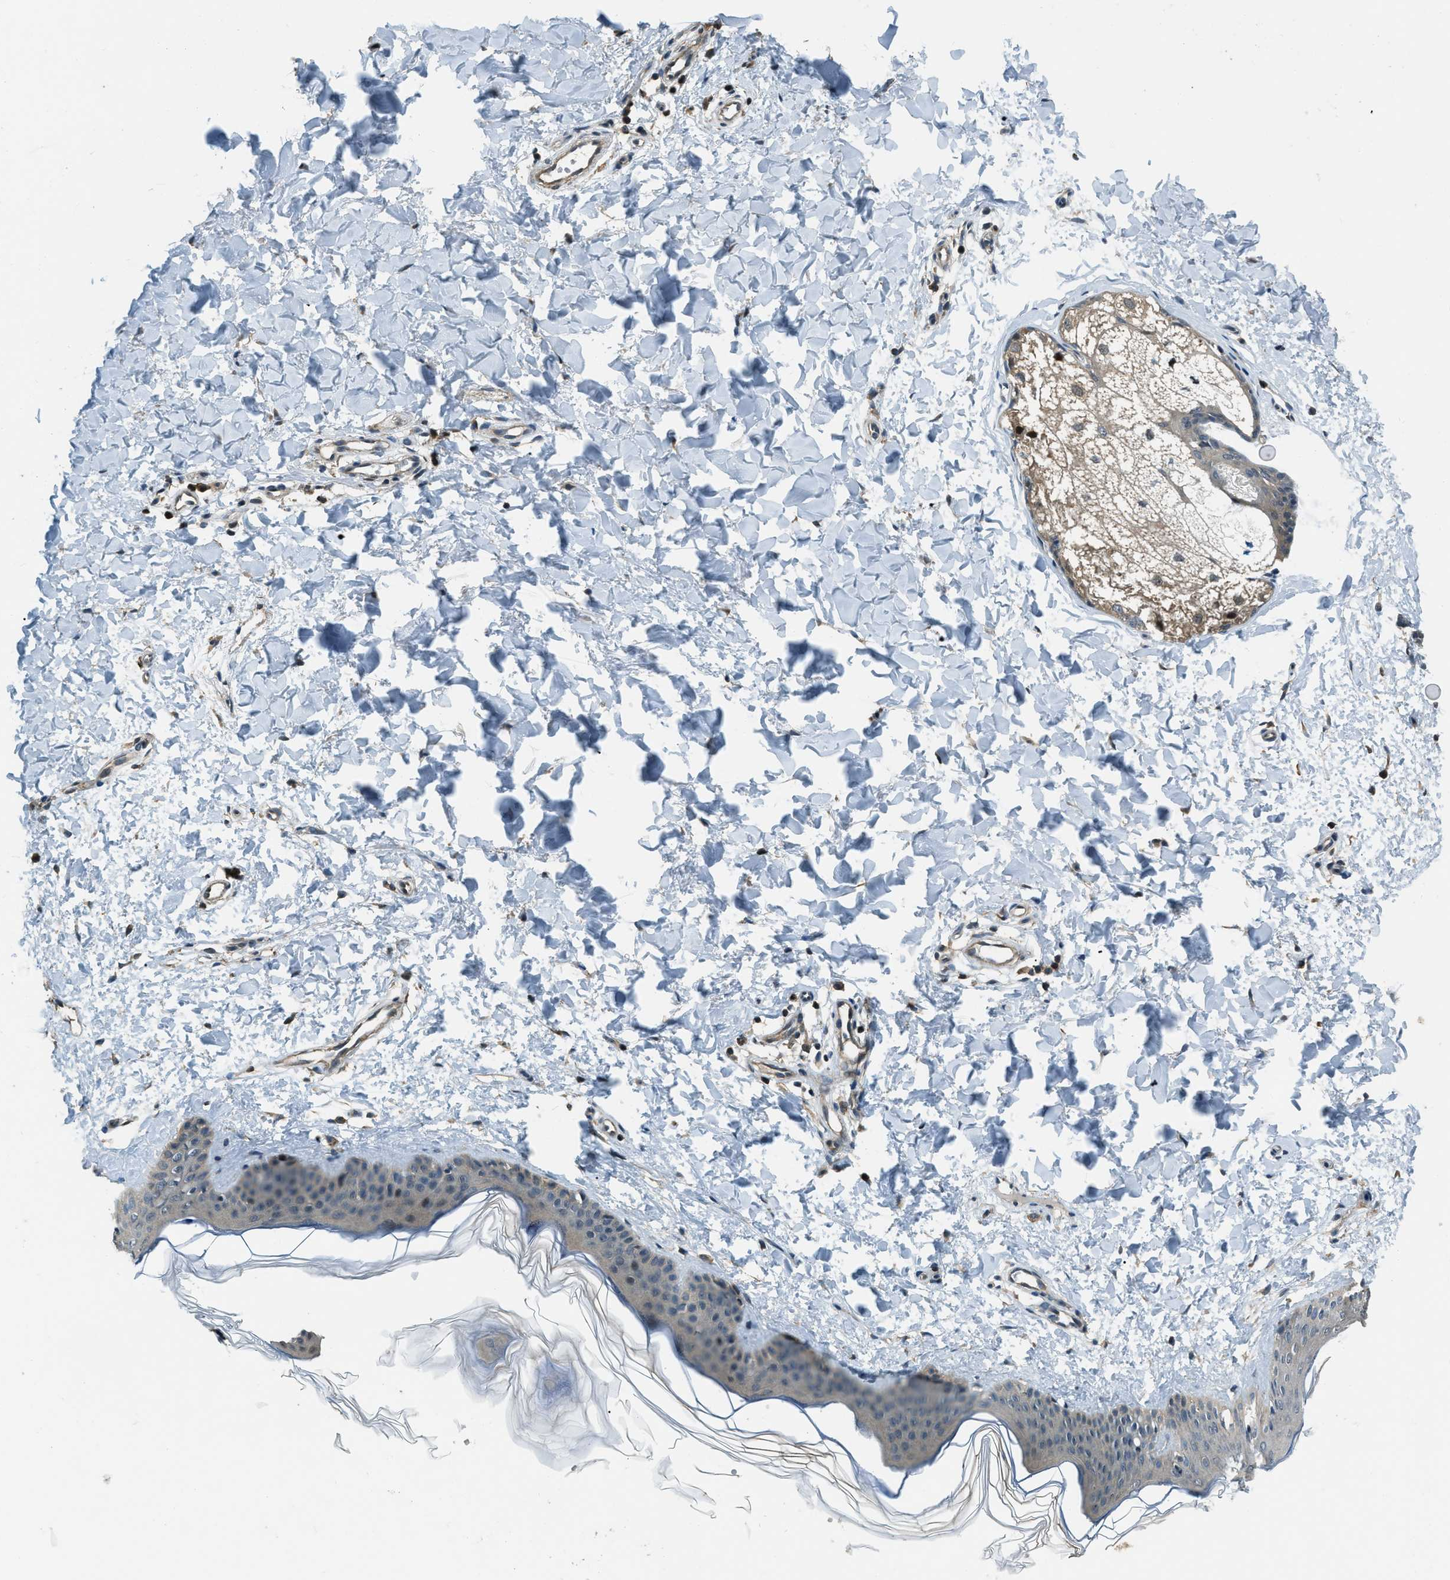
{"staining": {"intensity": "negative", "quantity": "<25%", "location": "cytoplasmic/membranous"}, "tissue": "skin", "cell_type": "Fibroblasts", "image_type": "normal", "snomed": [{"axis": "morphology", "description": "Normal tissue, NOS"}, {"axis": "topography", "description": "Skin"}], "caption": "DAB (3,3'-diaminobenzidine) immunohistochemical staining of unremarkable human skin reveals no significant staining in fibroblasts. (Brightfield microscopy of DAB (3,3'-diaminobenzidine) immunohistochemistry at high magnification).", "gene": "NUDCD3", "patient": {"sex": "female", "age": 17}}